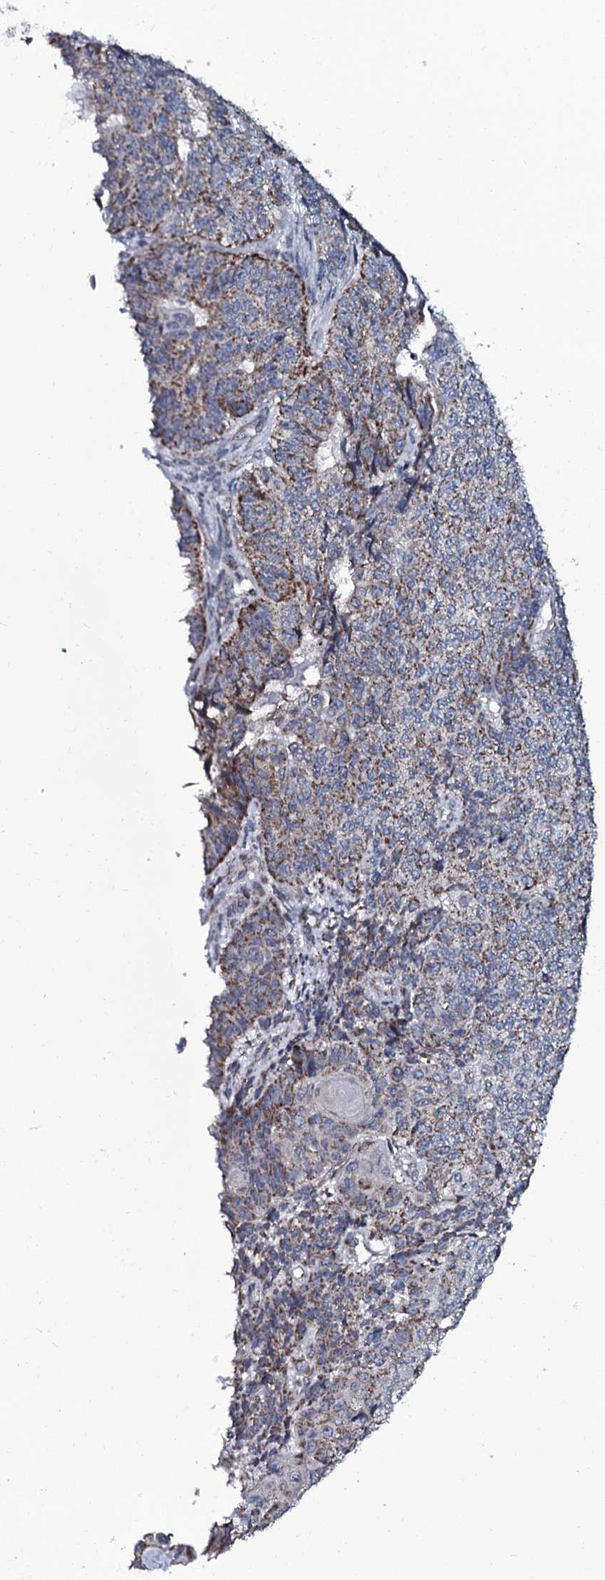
{"staining": {"intensity": "moderate", "quantity": "25%-75%", "location": "cytoplasmic/membranous"}, "tissue": "endometrial cancer", "cell_type": "Tumor cells", "image_type": "cancer", "snomed": [{"axis": "morphology", "description": "Adenocarcinoma, NOS"}, {"axis": "topography", "description": "Endometrium"}], "caption": "Tumor cells show moderate cytoplasmic/membranous expression in approximately 25%-75% of cells in endometrial cancer (adenocarcinoma).", "gene": "WIPF3", "patient": {"sex": "female", "age": 32}}